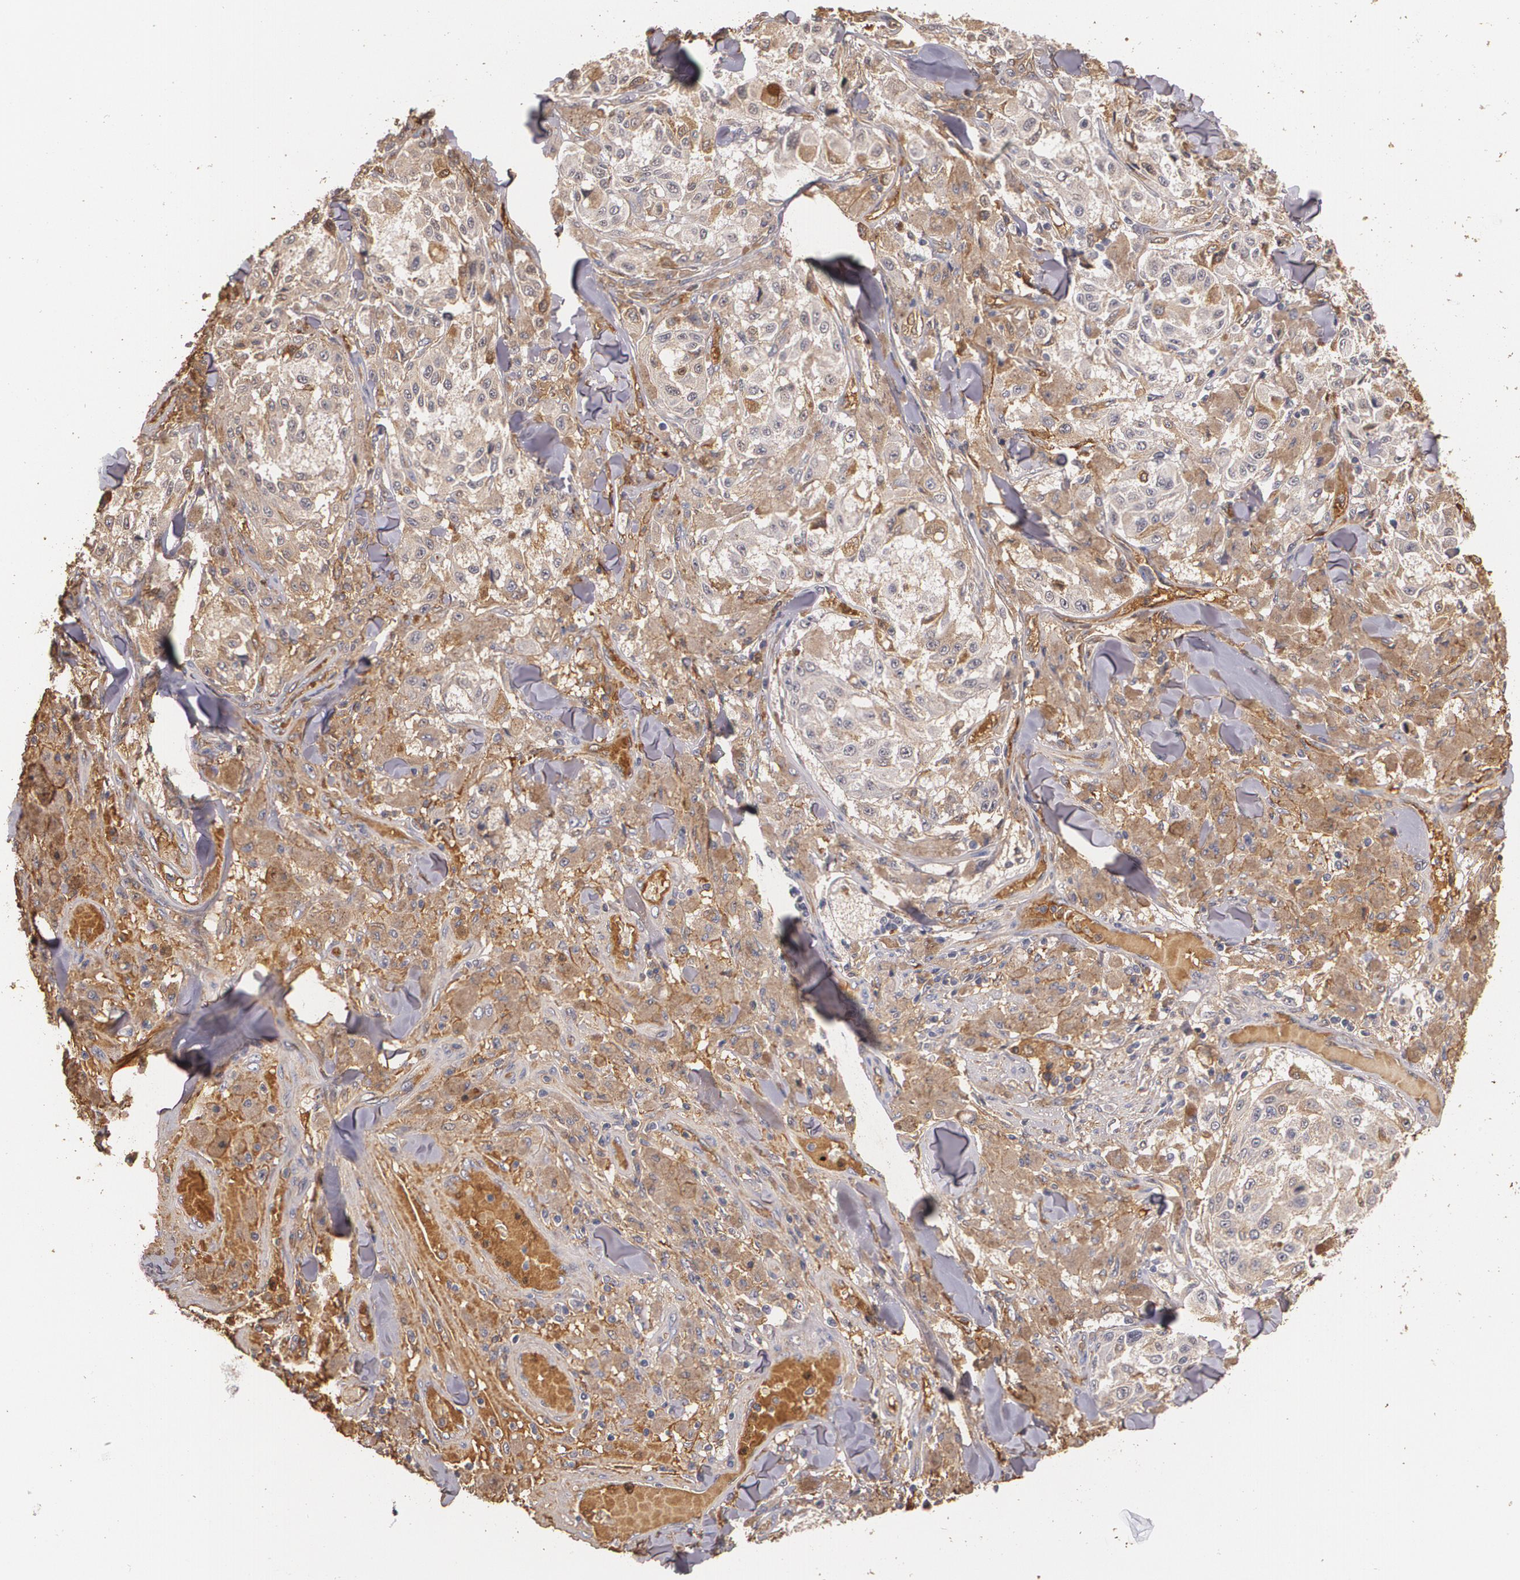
{"staining": {"intensity": "moderate", "quantity": "25%-75%", "location": "cytoplasmic/membranous"}, "tissue": "melanoma", "cell_type": "Tumor cells", "image_type": "cancer", "snomed": [{"axis": "morphology", "description": "Malignant melanoma, NOS"}, {"axis": "topography", "description": "Skin"}], "caption": "The micrograph shows staining of malignant melanoma, revealing moderate cytoplasmic/membranous protein staining (brown color) within tumor cells.", "gene": "PTS", "patient": {"sex": "female", "age": 64}}